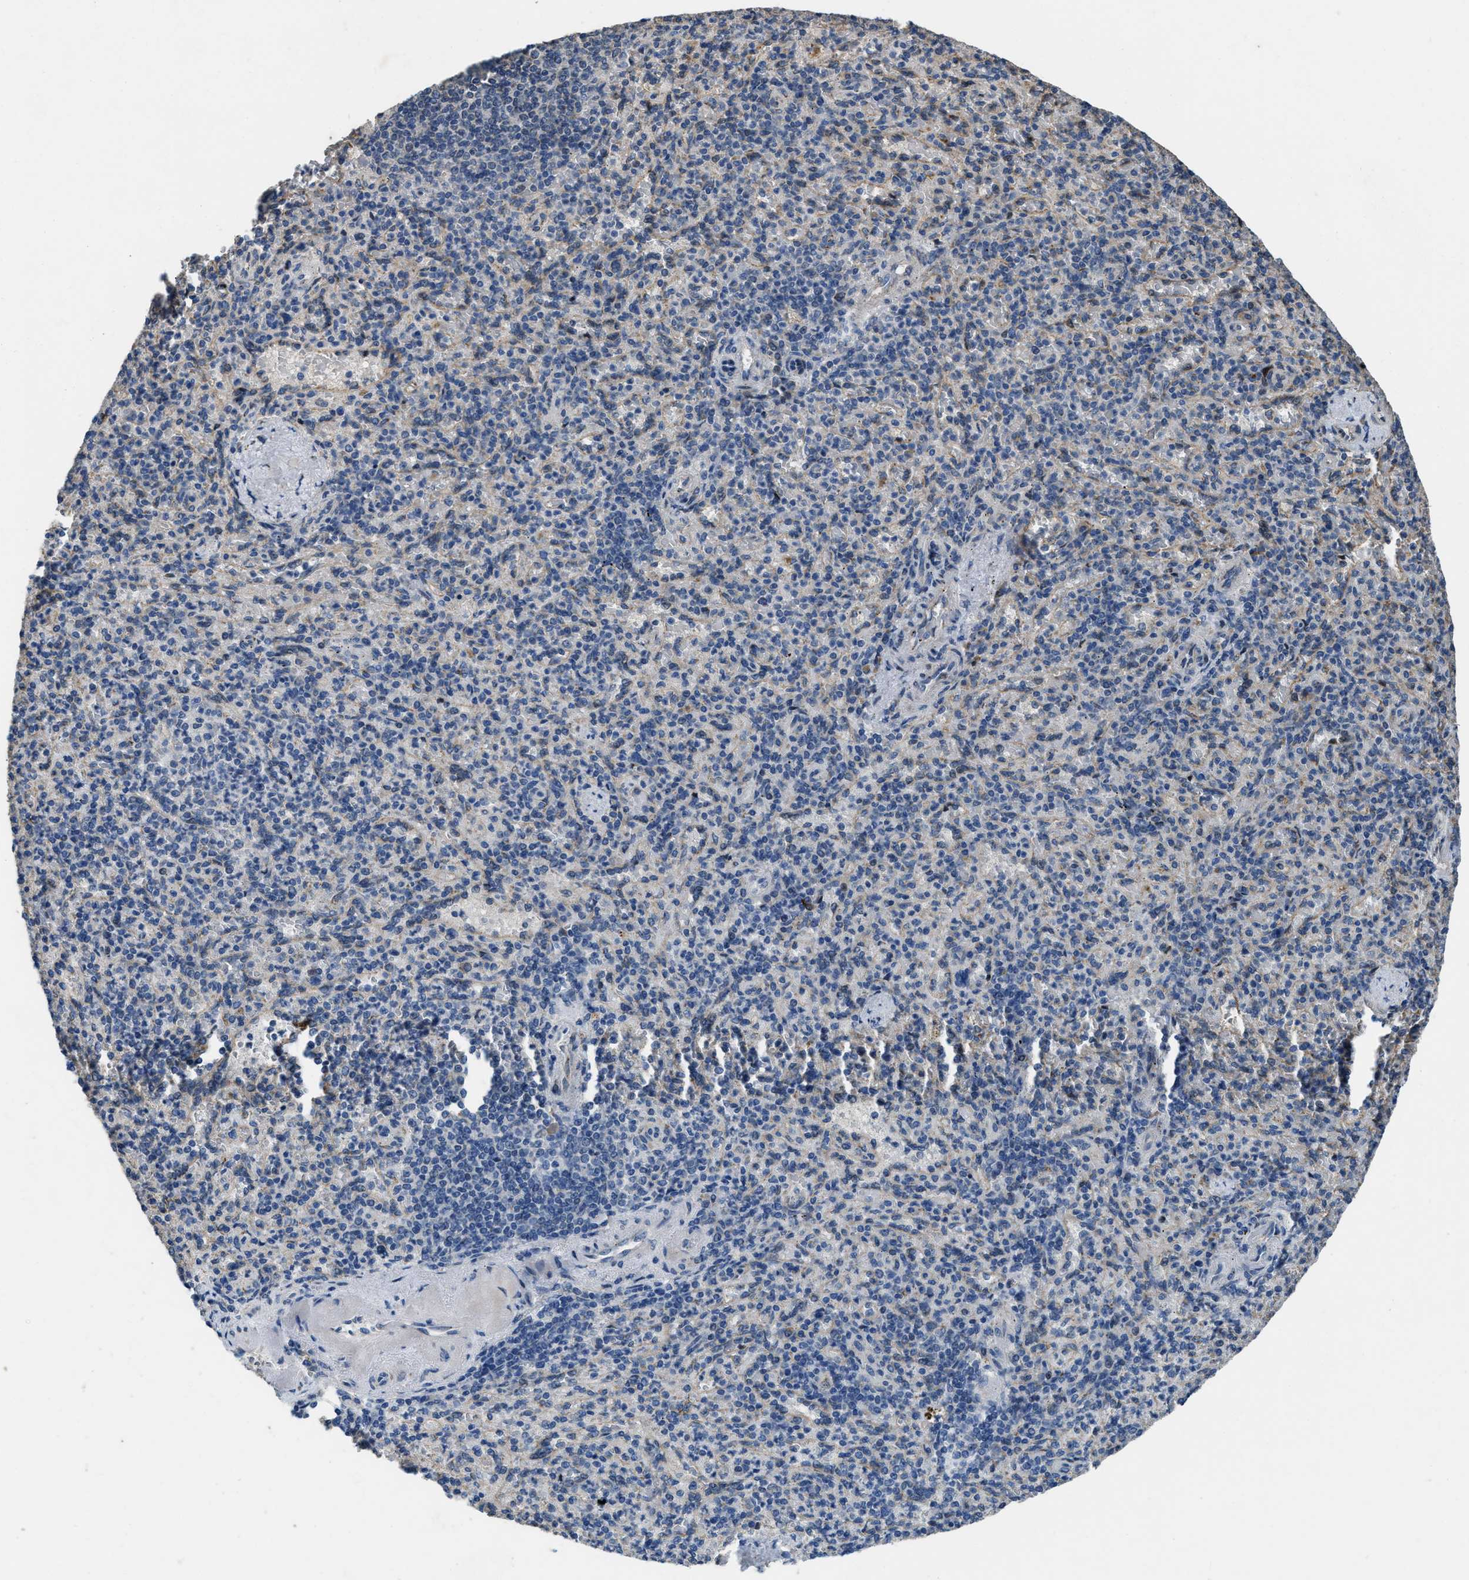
{"staining": {"intensity": "weak", "quantity": "<25%", "location": "cytoplasmic/membranous"}, "tissue": "spleen", "cell_type": "Cells in red pulp", "image_type": "normal", "snomed": [{"axis": "morphology", "description": "Normal tissue, NOS"}, {"axis": "topography", "description": "Spleen"}], "caption": "Micrograph shows no protein expression in cells in red pulp of benign spleen. (DAB (3,3'-diaminobenzidine) IHC visualized using brightfield microscopy, high magnification).", "gene": "TMEM150A", "patient": {"sex": "female", "age": 74}}